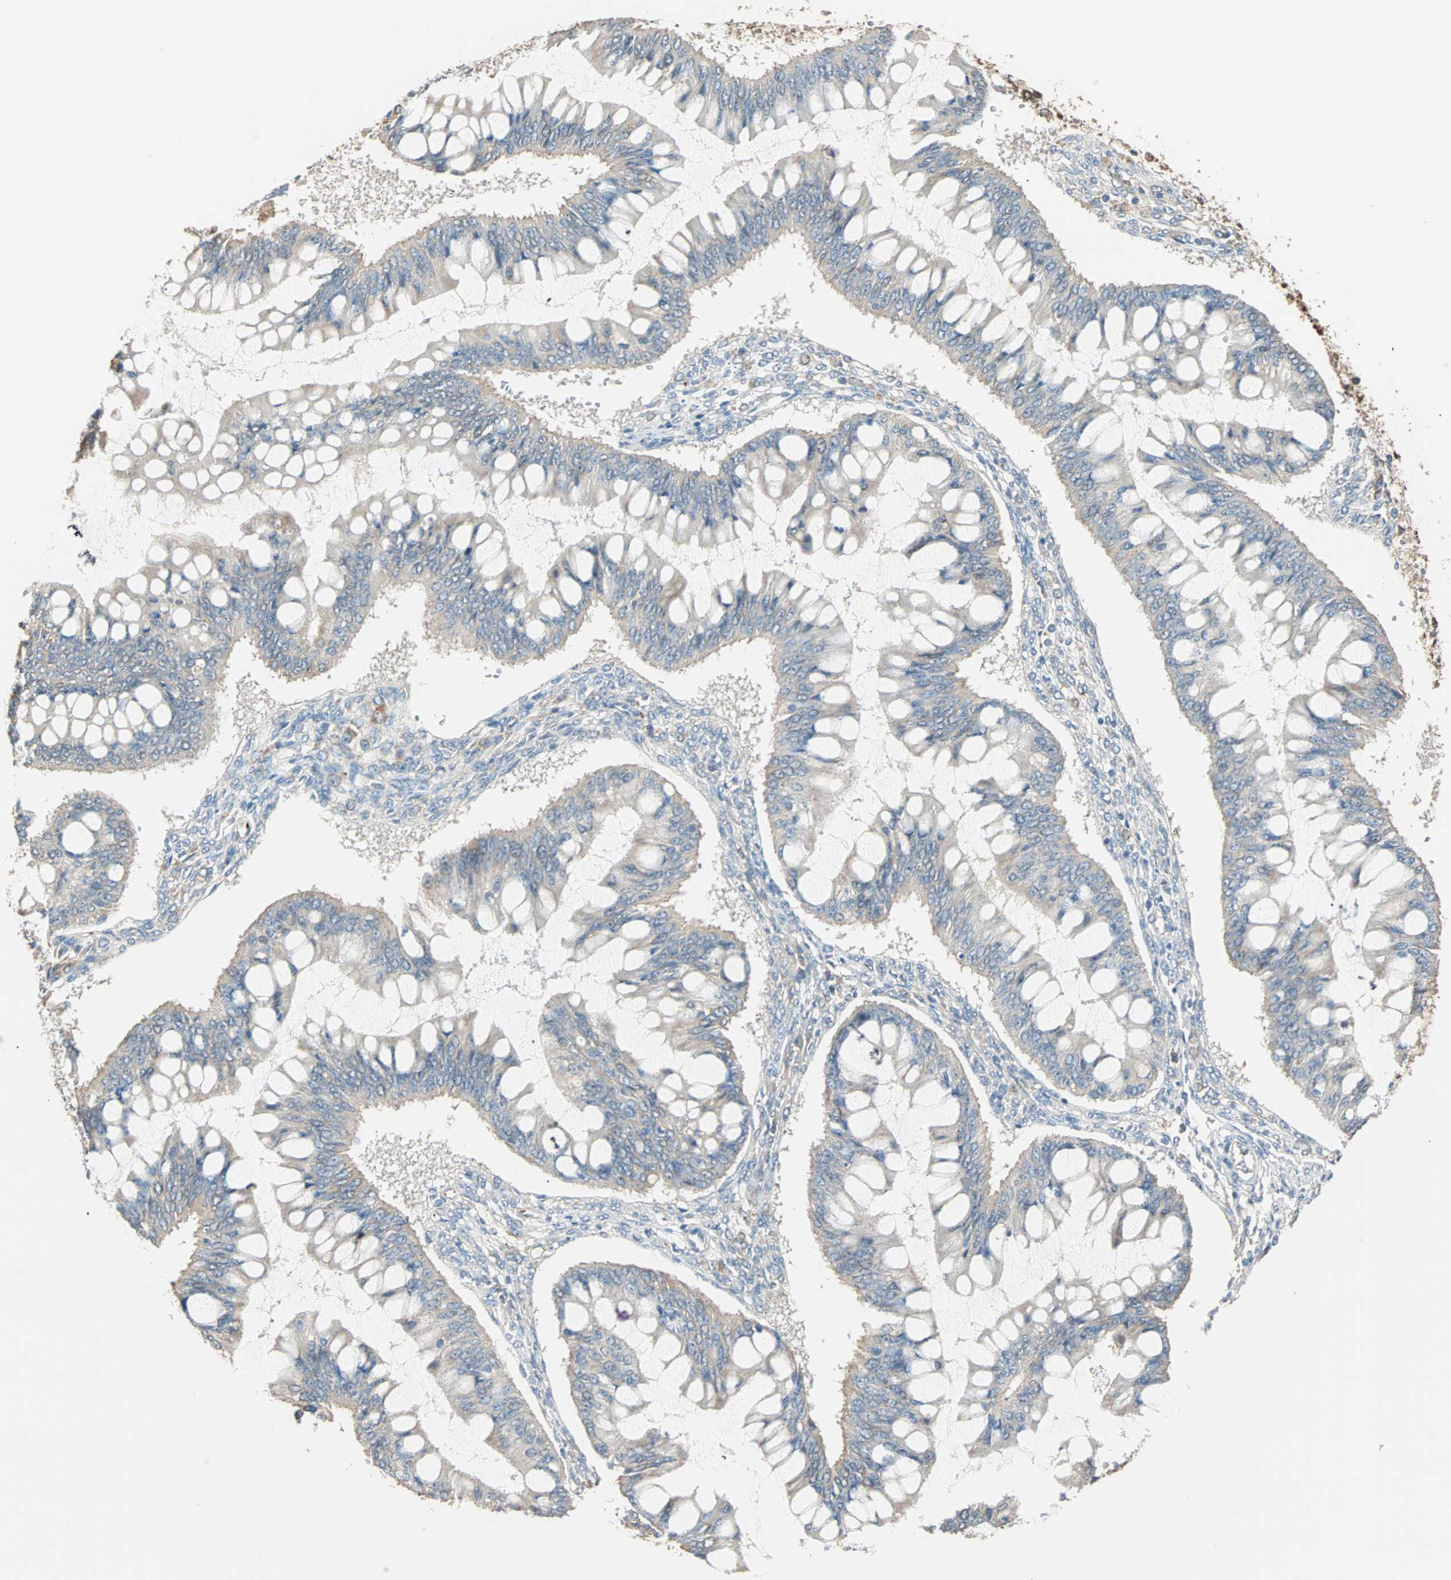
{"staining": {"intensity": "weak", "quantity": "25%-75%", "location": "cytoplasmic/membranous"}, "tissue": "ovarian cancer", "cell_type": "Tumor cells", "image_type": "cancer", "snomed": [{"axis": "morphology", "description": "Cystadenocarcinoma, mucinous, NOS"}, {"axis": "topography", "description": "Ovary"}], "caption": "Protein expression analysis of ovarian cancer shows weak cytoplasmic/membranous expression in about 25%-75% of tumor cells.", "gene": "RAD18", "patient": {"sex": "female", "age": 73}}